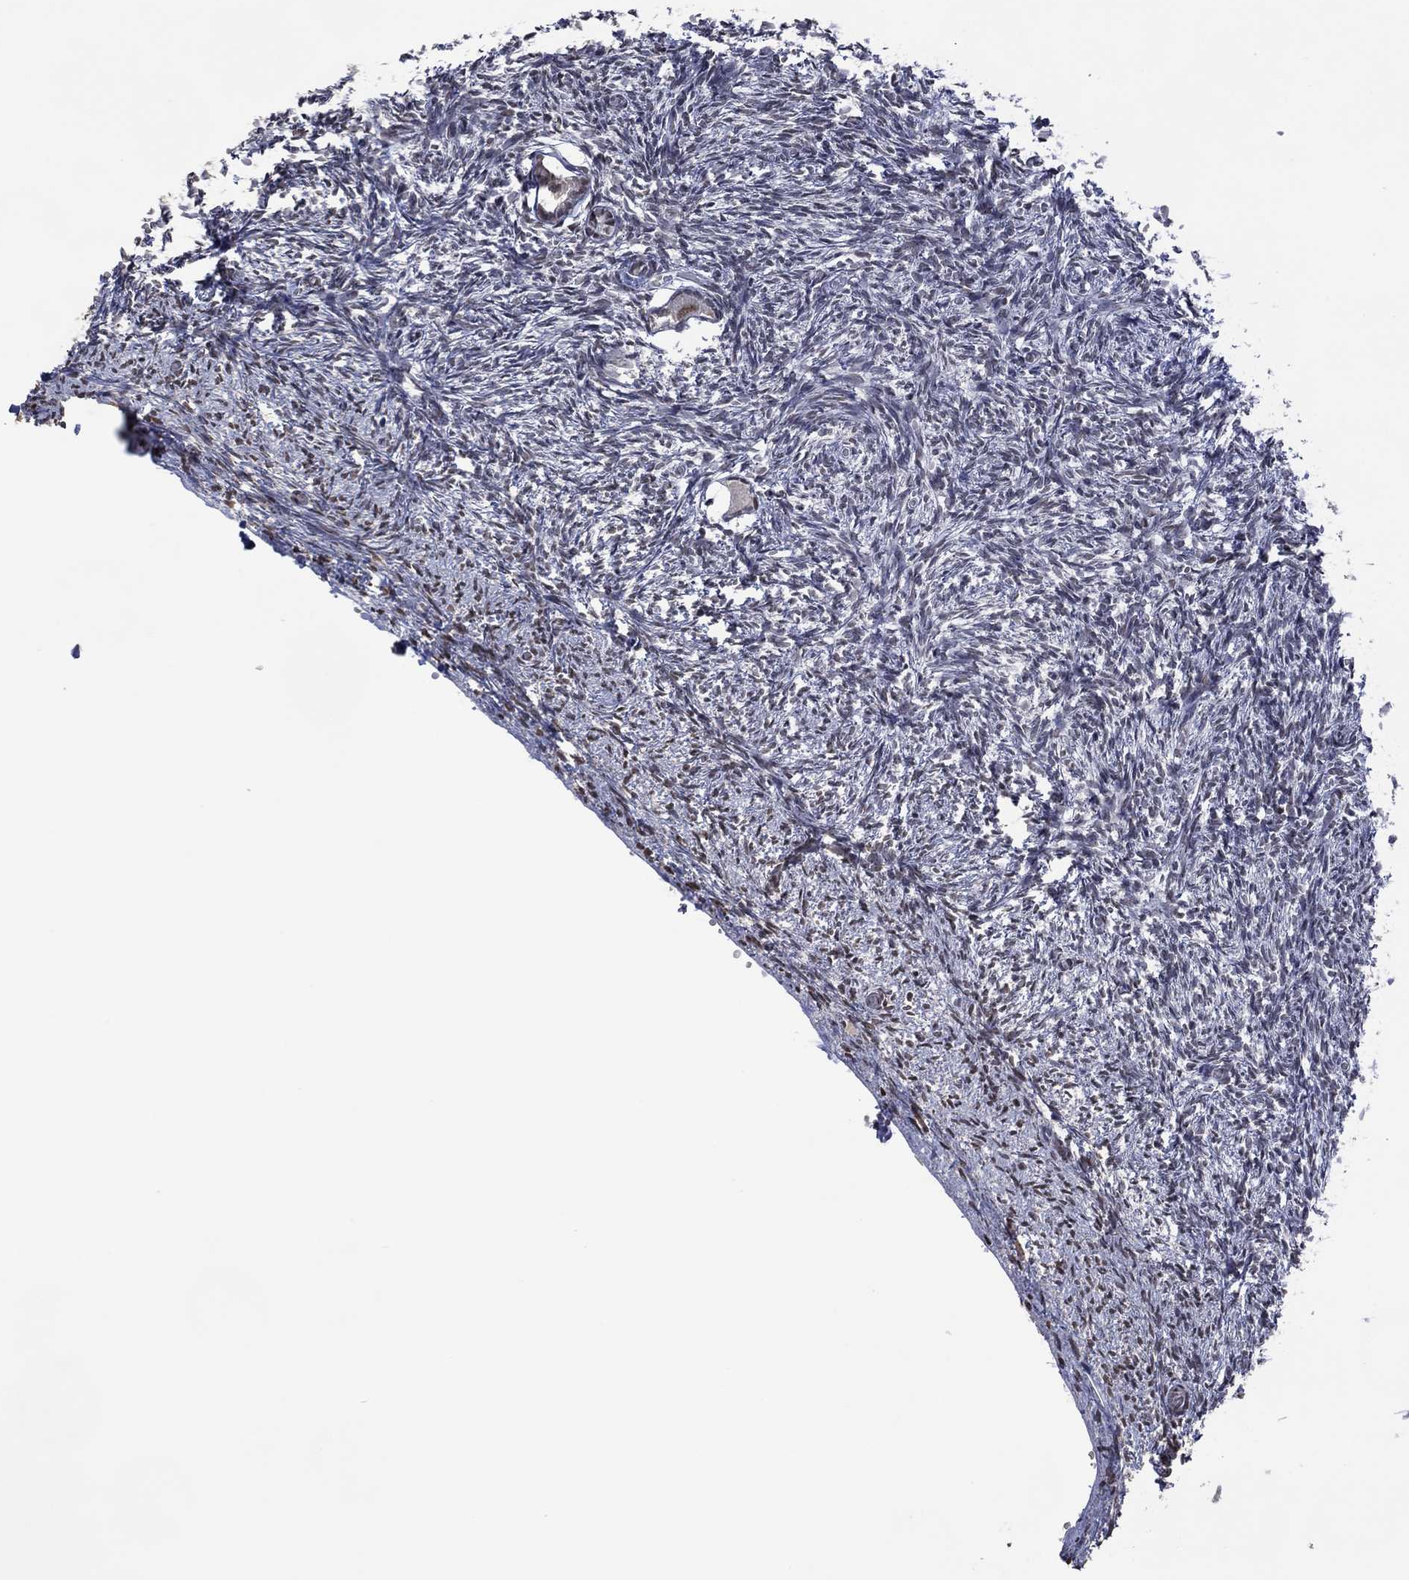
{"staining": {"intensity": "negative", "quantity": "none", "location": "none"}, "tissue": "ovary", "cell_type": "Follicle cells", "image_type": "normal", "snomed": [{"axis": "morphology", "description": "Normal tissue, NOS"}, {"axis": "topography", "description": "Ovary"}], "caption": "Benign ovary was stained to show a protein in brown. There is no significant positivity in follicle cells. (DAB (3,3'-diaminobenzidine) IHC, high magnification).", "gene": "EHMT1", "patient": {"sex": "female", "age": 43}}